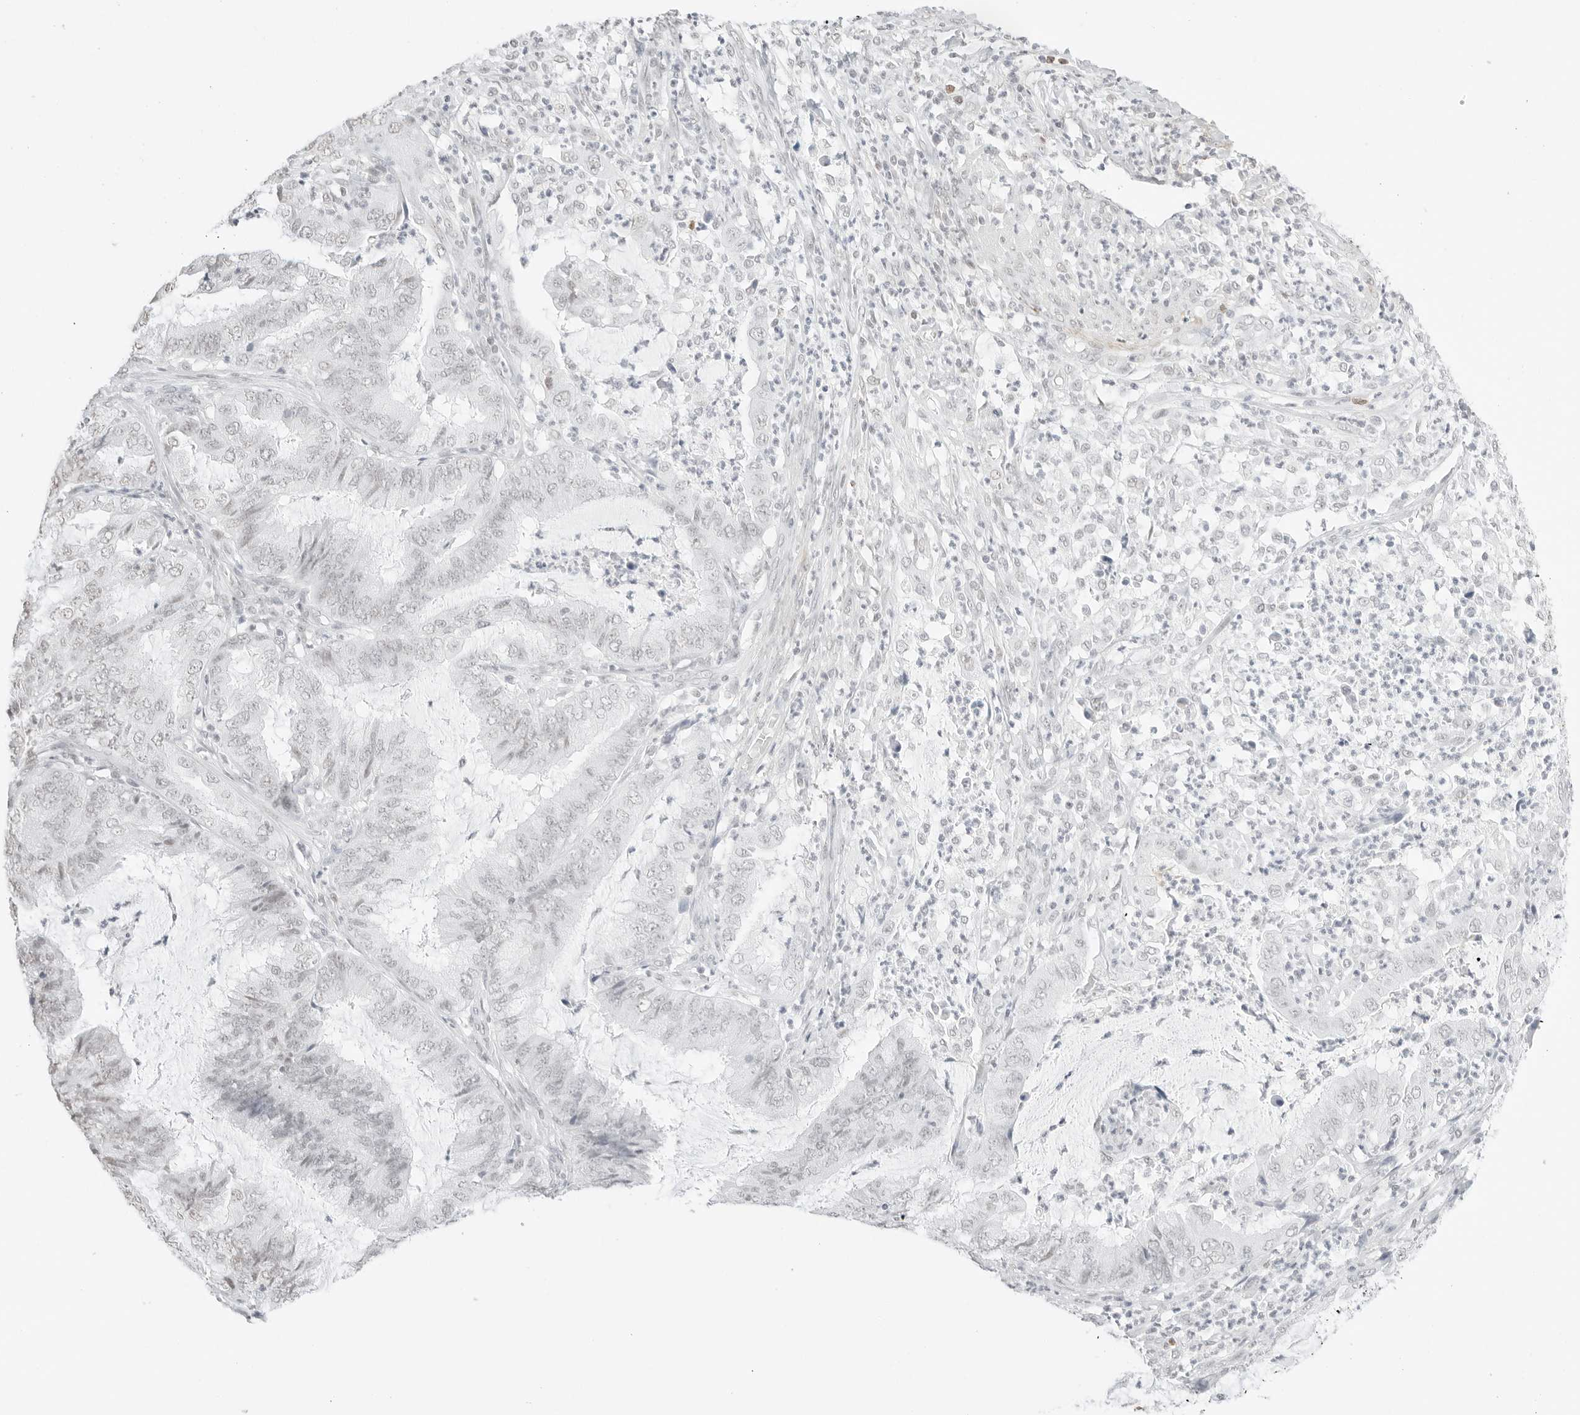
{"staining": {"intensity": "negative", "quantity": "none", "location": "none"}, "tissue": "endometrial cancer", "cell_type": "Tumor cells", "image_type": "cancer", "snomed": [{"axis": "morphology", "description": "Adenocarcinoma, NOS"}, {"axis": "topography", "description": "Endometrium"}], "caption": "This image is of endometrial adenocarcinoma stained with IHC to label a protein in brown with the nuclei are counter-stained blue. There is no positivity in tumor cells.", "gene": "FBLN5", "patient": {"sex": "female", "age": 49}}